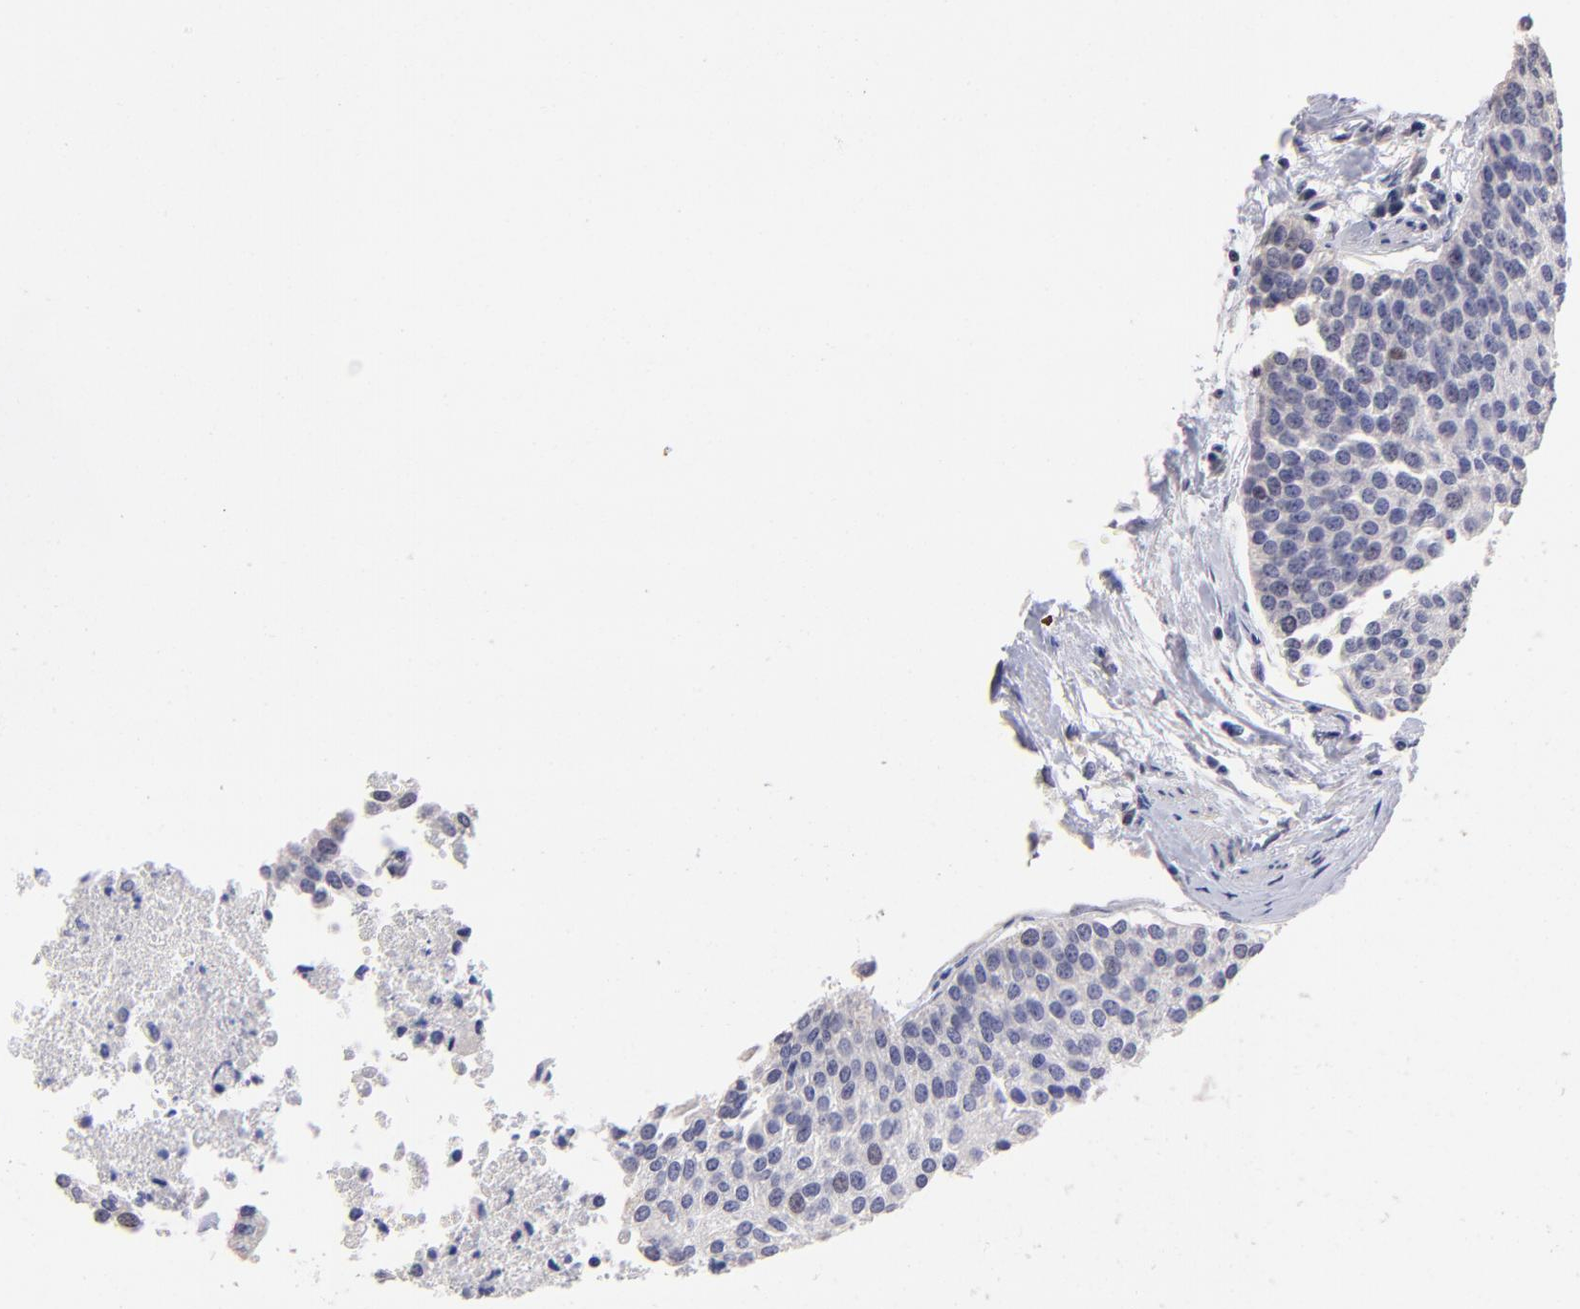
{"staining": {"intensity": "weak", "quantity": "<25%", "location": "nuclear"}, "tissue": "urothelial cancer", "cell_type": "Tumor cells", "image_type": "cancer", "snomed": [{"axis": "morphology", "description": "Urothelial carcinoma, Low grade"}, {"axis": "topography", "description": "Urinary bladder"}], "caption": "This is an IHC histopathology image of human urothelial carcinoma (low-grade). There is no positivity in tumor cells.", "gene": "DNMT1", "patient": {"sex": "female", "age": 73}}